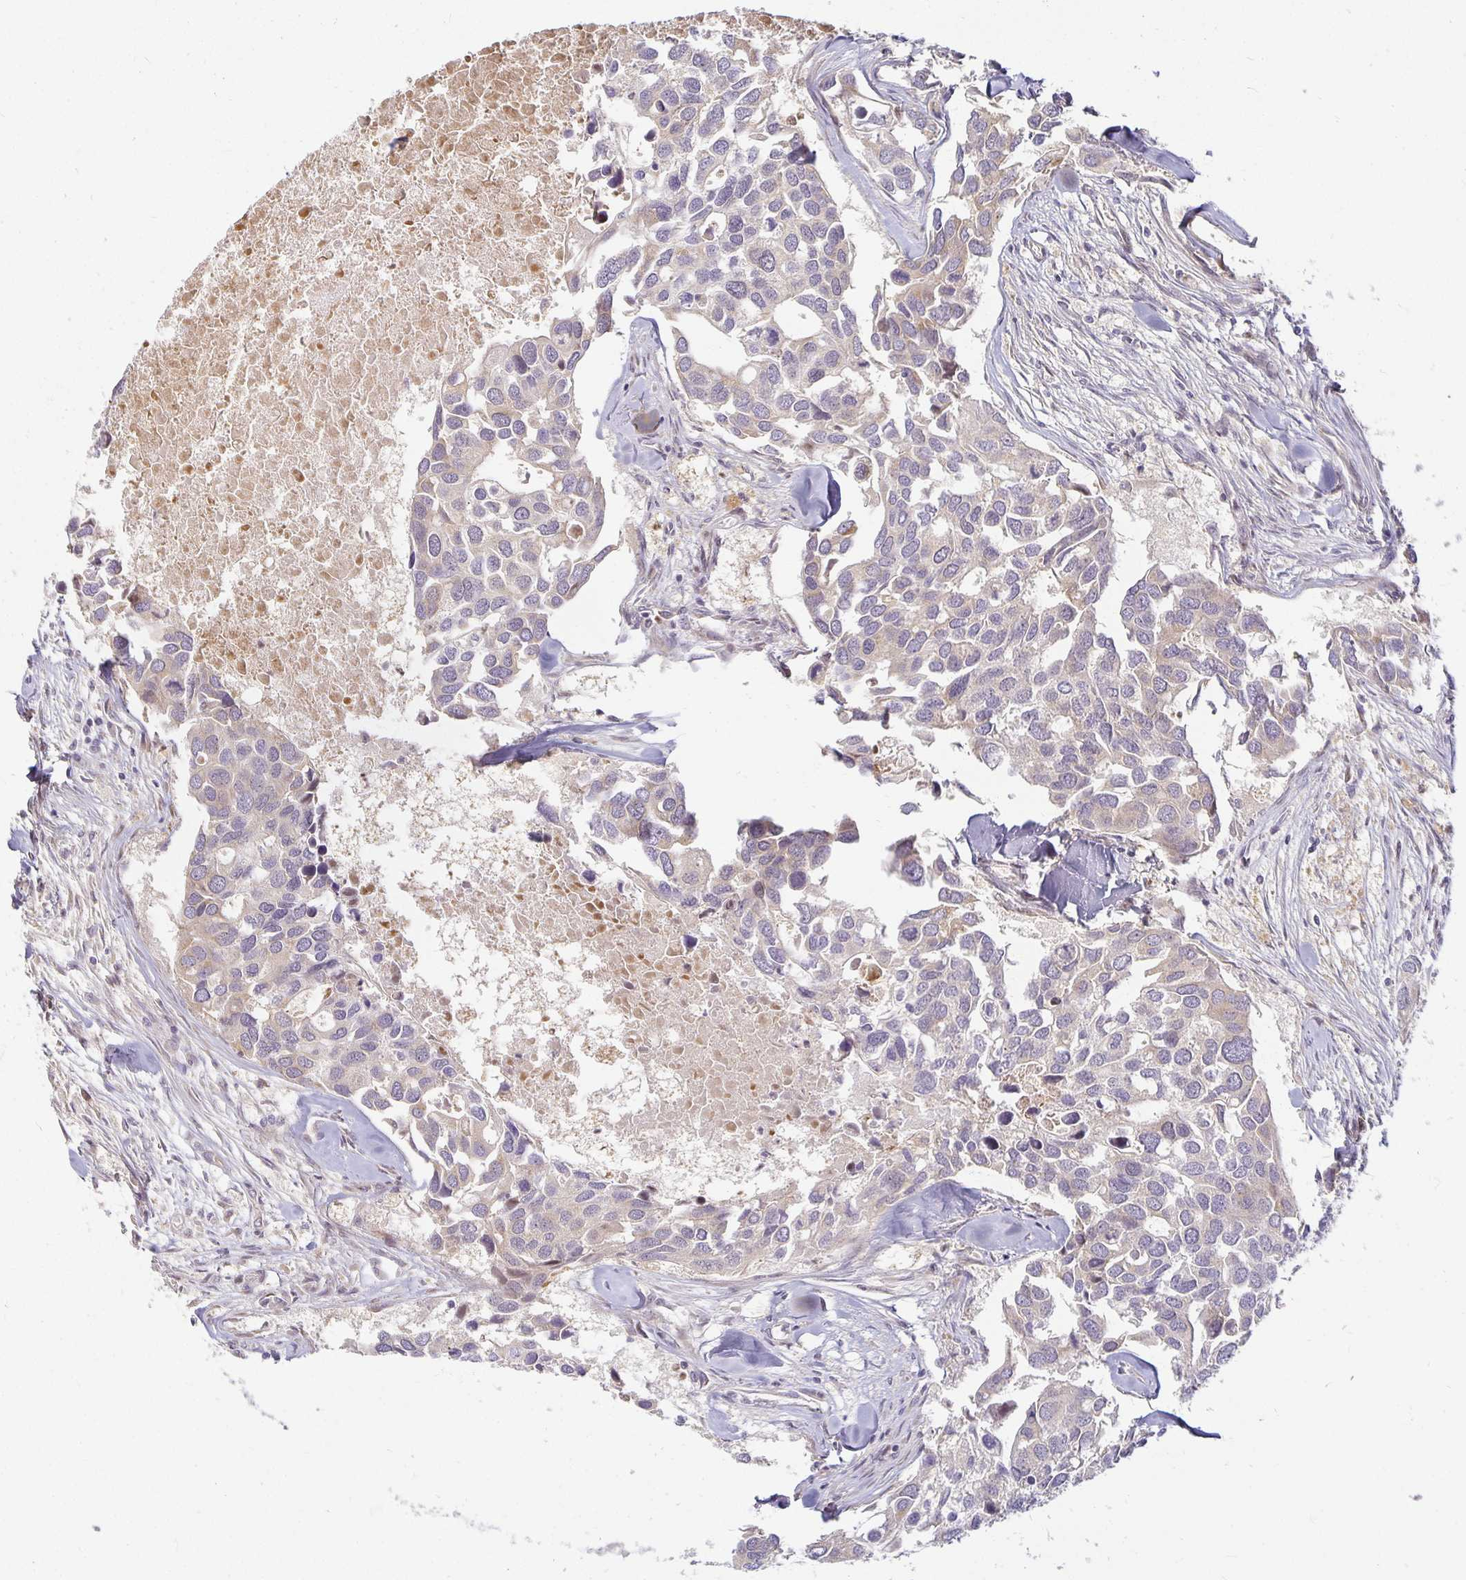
{"staining": {"intensity": "weak", "quantity": "<25%", "location": "cytoplasmic/membranous"}, "tissue": "breast cancer", "cell_type": "Tumor cells", "image_type": "cancer", "snomed": [{"axis": "morphology", "description": "Duct carcinoma"}, {"axis": "topography", "description": "Breast"}], "caption": "Immunohistochemistry histopathology image of breast cancer stained for a protein (brown), which demonstrates no staining in tumor cells.", "gene": "EHF", "patient": {"sex": "female", "age": 83}}